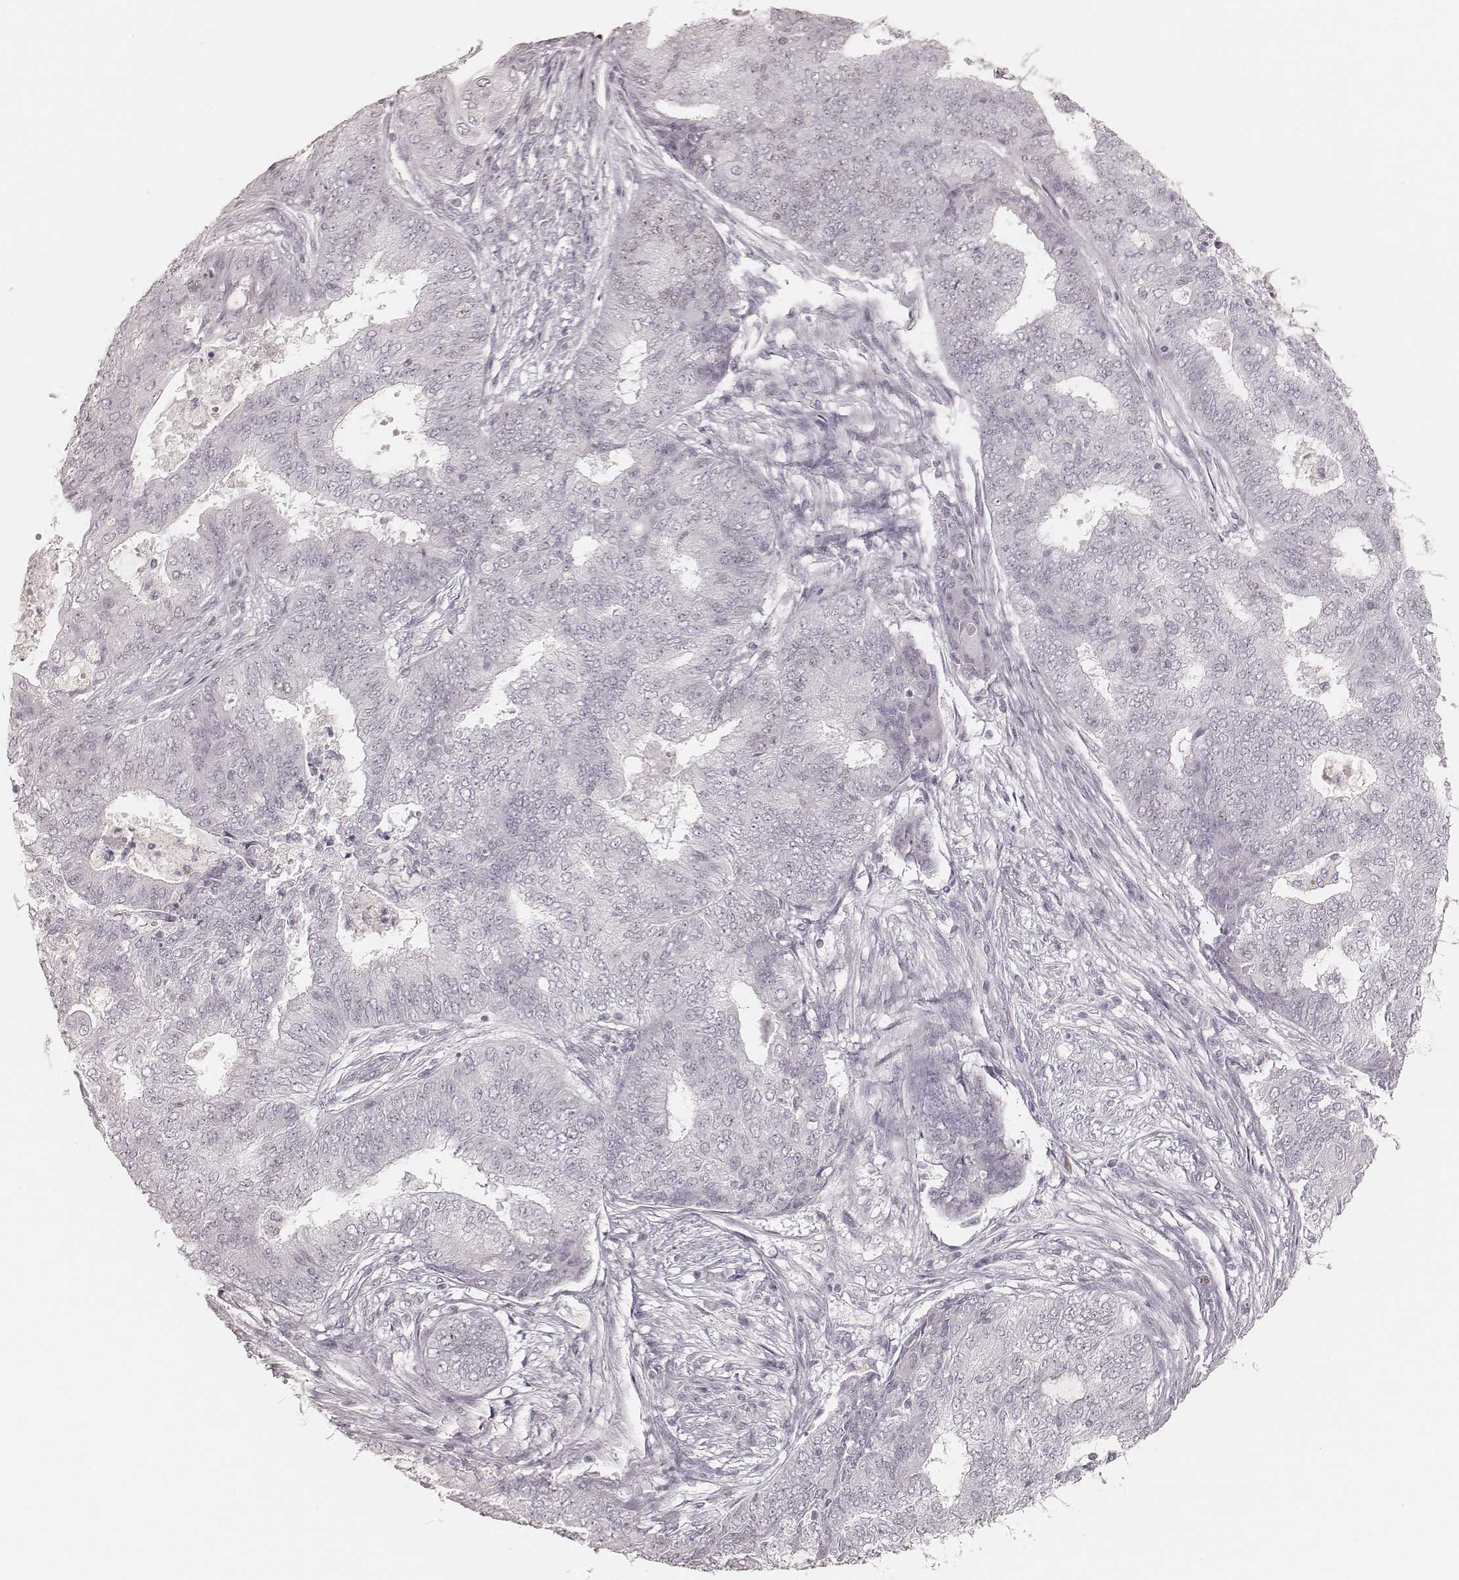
{"staining": {"intensity": "negative", "quantity": "none", "location": "none"}, "tissue": "endometrial cancer", "cell_type": "Tumor cells", "image_type": "cancer", "snomed": [{"axis": "morphology", "description": "Adenocarcinoma, NOS"}, {"axis": "topography", "description": "Endometrium"}], "caption": "The IHC histopathology image has no significant positivity in tumor cells of endometrial cancer (adenocarcinoma) tissue.", "gene": "TEX37", "patient": {"sex": "female", "age": 62}}